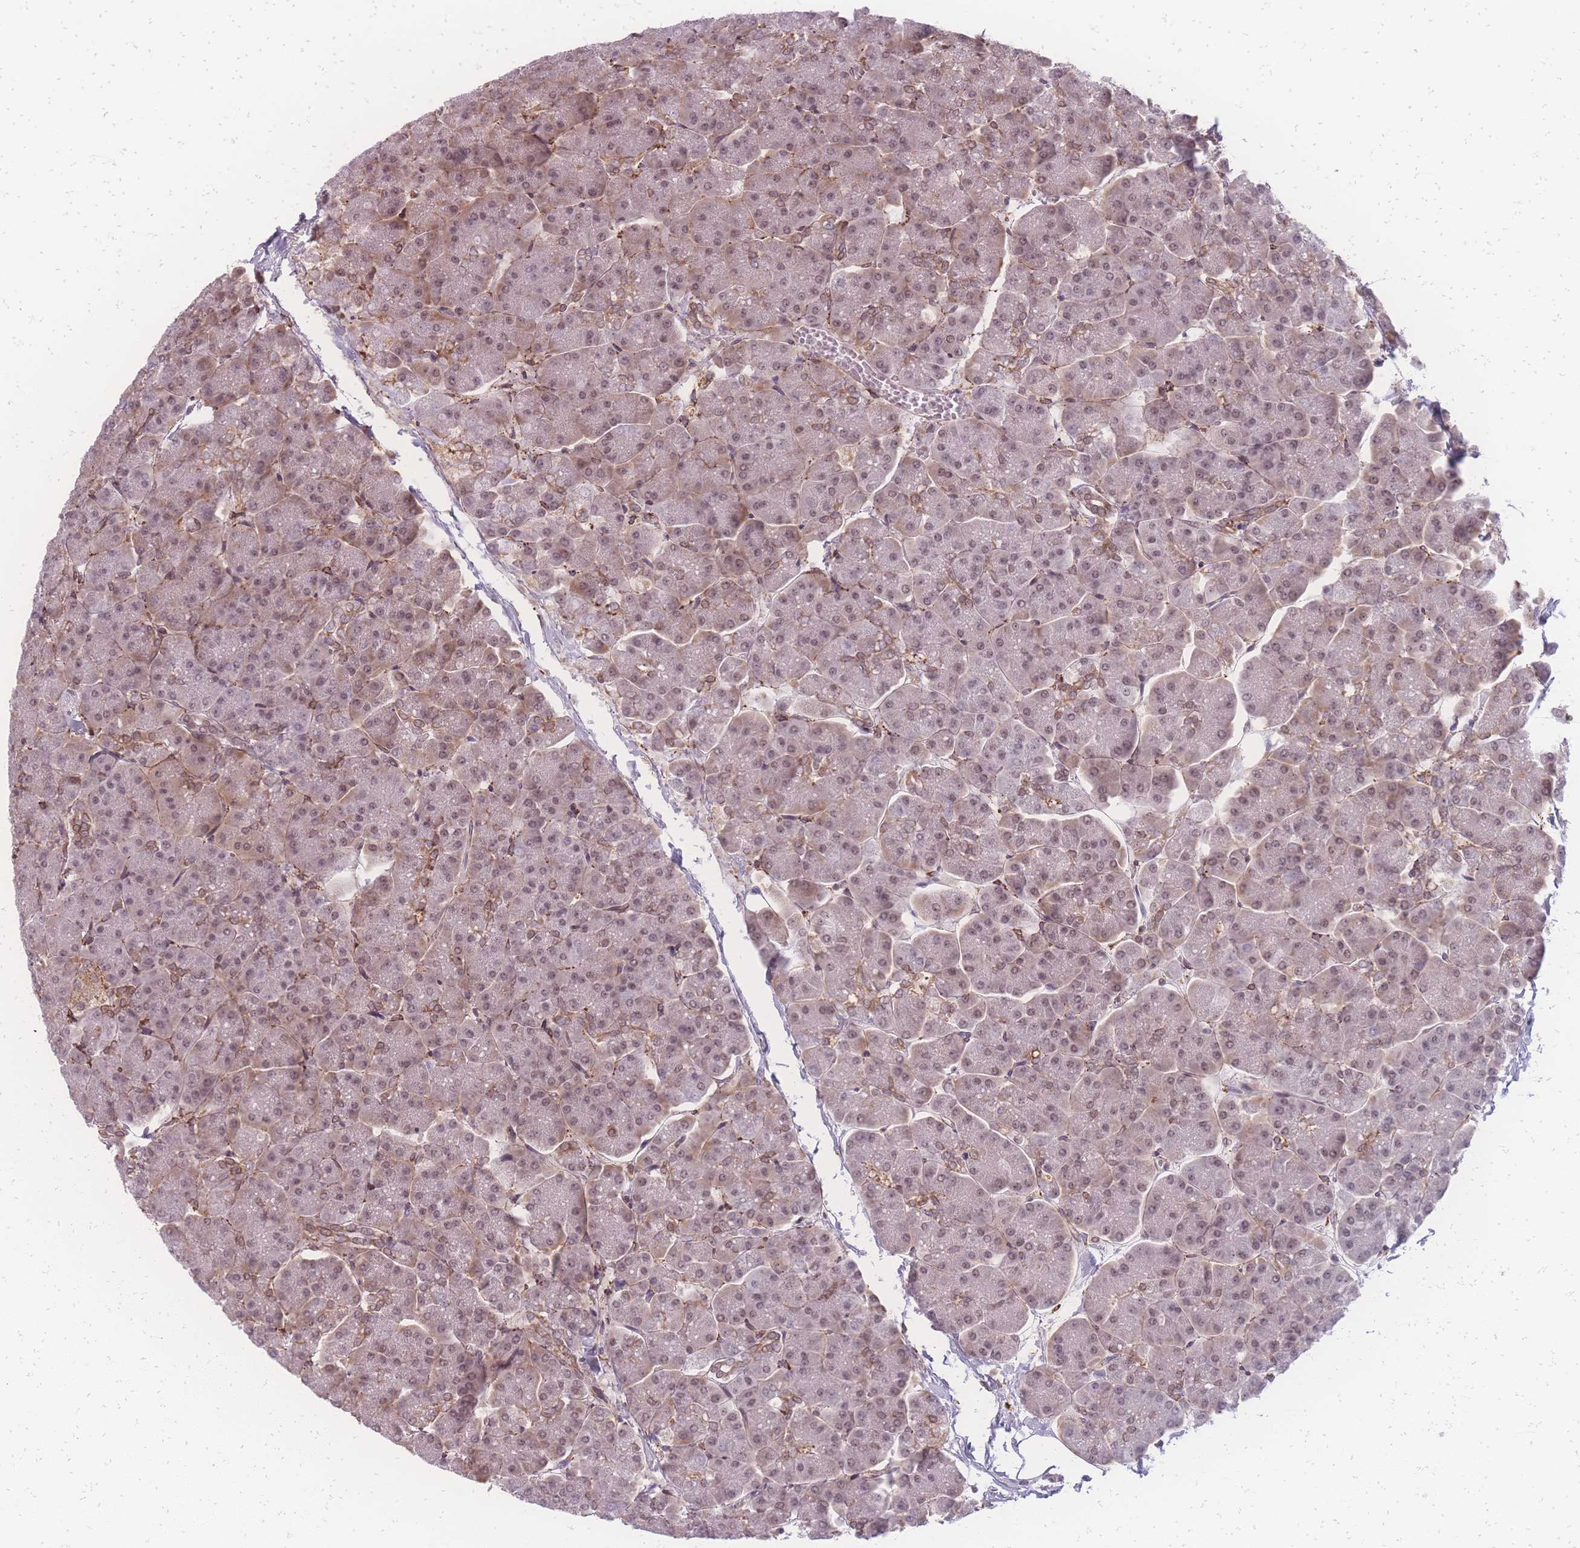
{"staining": {"intensity": "moderate", "quantity": "25%-75%", "location": "cytoplasmic/membranous,nuclear"}, "tissue": "pancreas", "cell_type": "Exocrine glandular cells", "image_type": "normal", "snomed": [{"axis": "morphology", "description": "Normal tissue, NOS"}, {"axis": "topography", "description": "Pancreas"}, {"axis": "topography", "description": "Peripheral nerve tissue"}], "caption": "Immunohistochemical staining of unremarkable human pancreas displays 25%-75% levels of moderate cytoplasmic/membranous,nuclear protein expression in about 25%-75% of exocrine glandular cells.", "gene": "ZC3H13", "patient": {"sex": "male", "age": 54}}